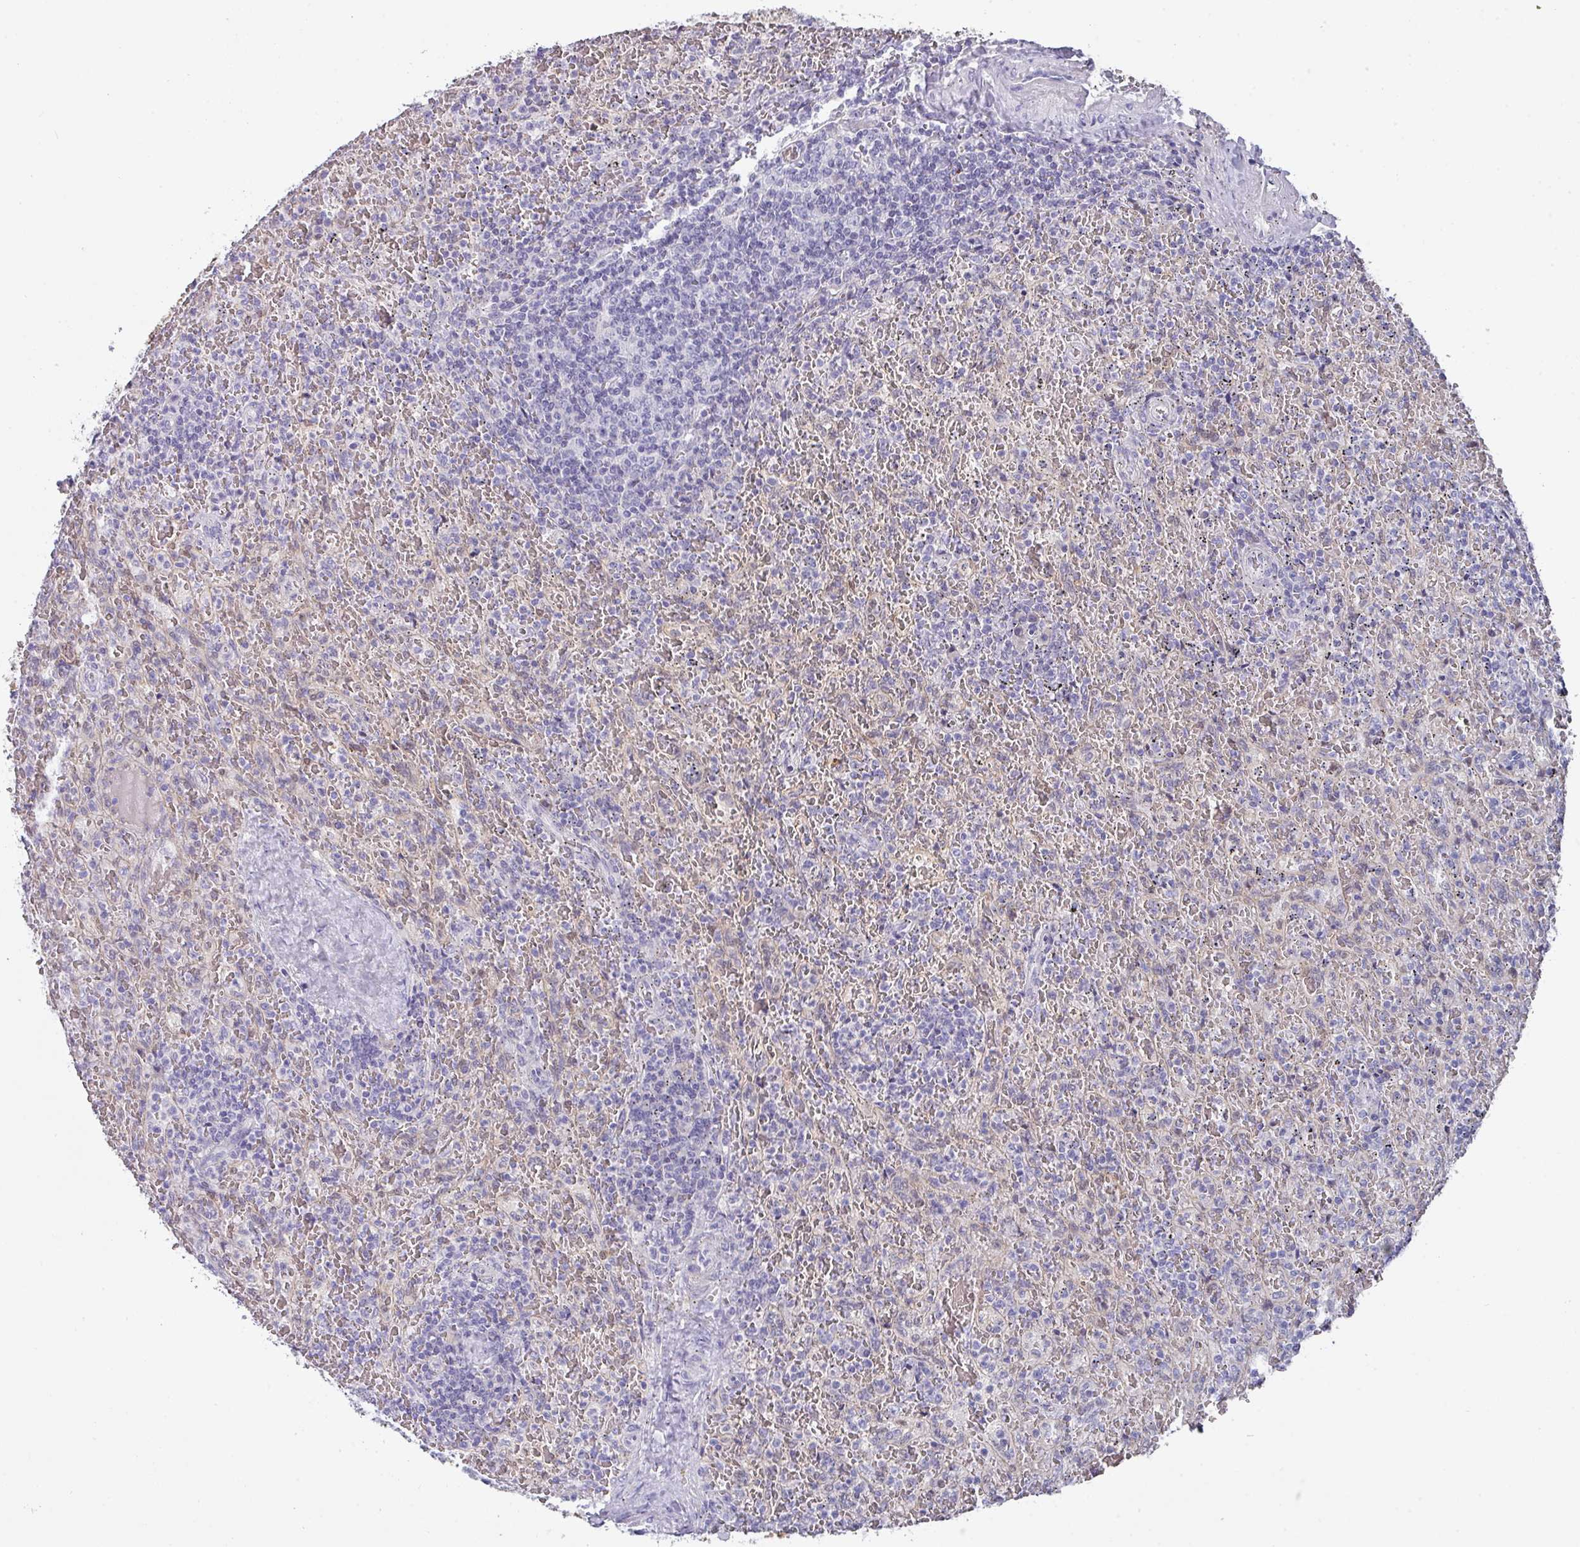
{"staining": {"intensity": "negative", "quantity": "none", "location": "none"}, "tissue": "lymphoma", "cell_type": "Tumor cells", "image_type": "cancer", "snomed": [{"axis": "morphology", "description": "Malignant lymphoma, non-Hodgkin's type, Low grade"}, {"axis": "topography", "description": "Spleen"}], "caption": "DAB immunohistochemical staining of human lymphoma exhibits no significant expression in tumor cells.", "gene": "DEFB115", "patient": {"sex": "female", "age": 64}}